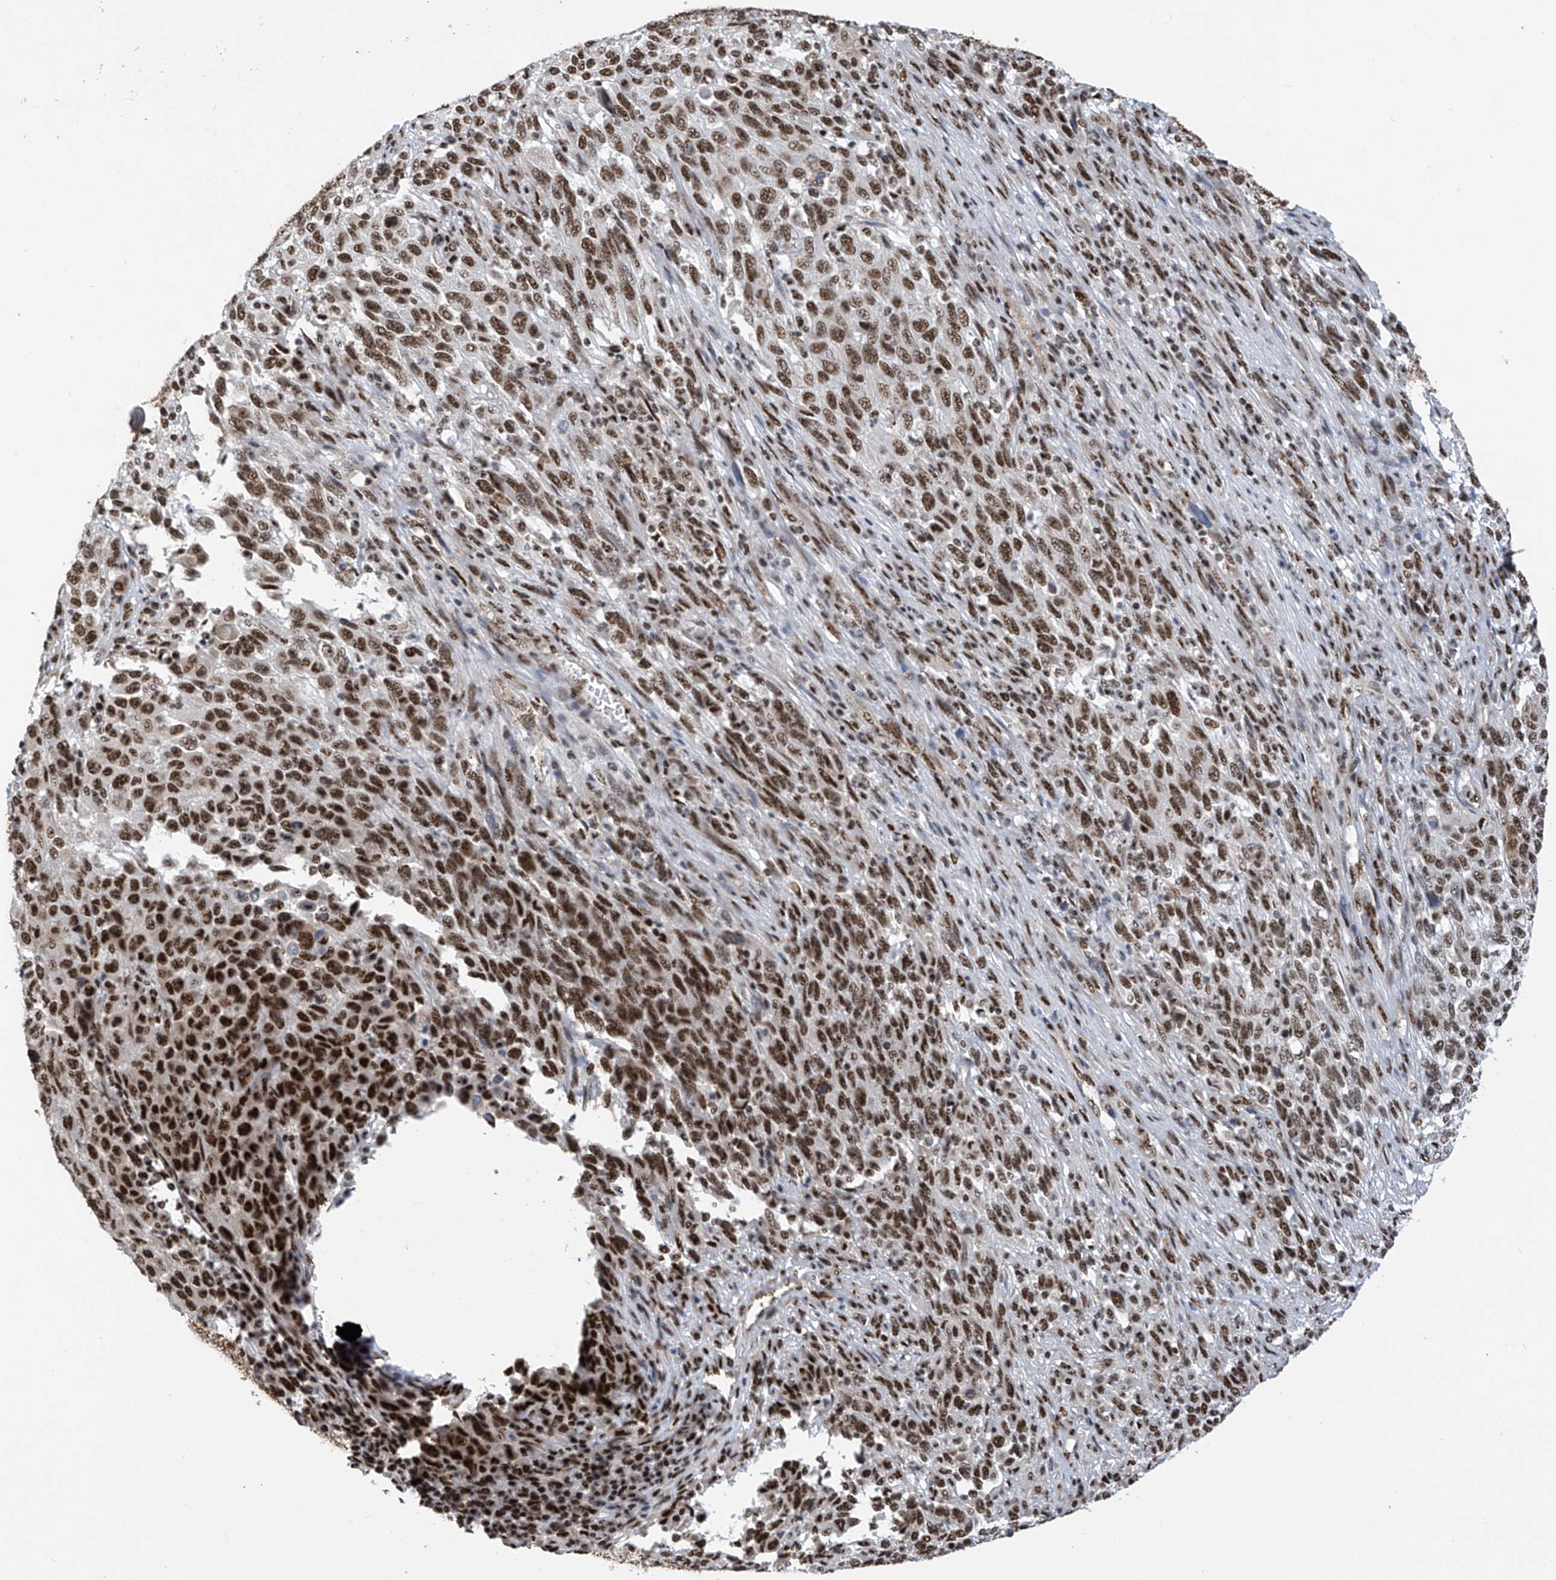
{"staining": {"intensity": "strong", "quantity": ">75%", "location": "nuclear"}, "tissue": "melanoma", "cell_type": "Tumor cells", "image_type": "cancer", "snomed": [{"axis": "morphology", "description": "Malignant melanoma, Metastatic site"}, {"axis": "topography", "description": "Lymph node"}], "caption": "High-power microscopy captured an immunohistochemistry (IHC) histopathology image of malignant melanoma (metastatic site), revealing strong nuclear staining in approximately >75% of tumor cells. (brown staining indicates protein expression, while blue staining denotes nuclei).", "gene": "APLF", "patient": {"sex": "male", "age": 61}}